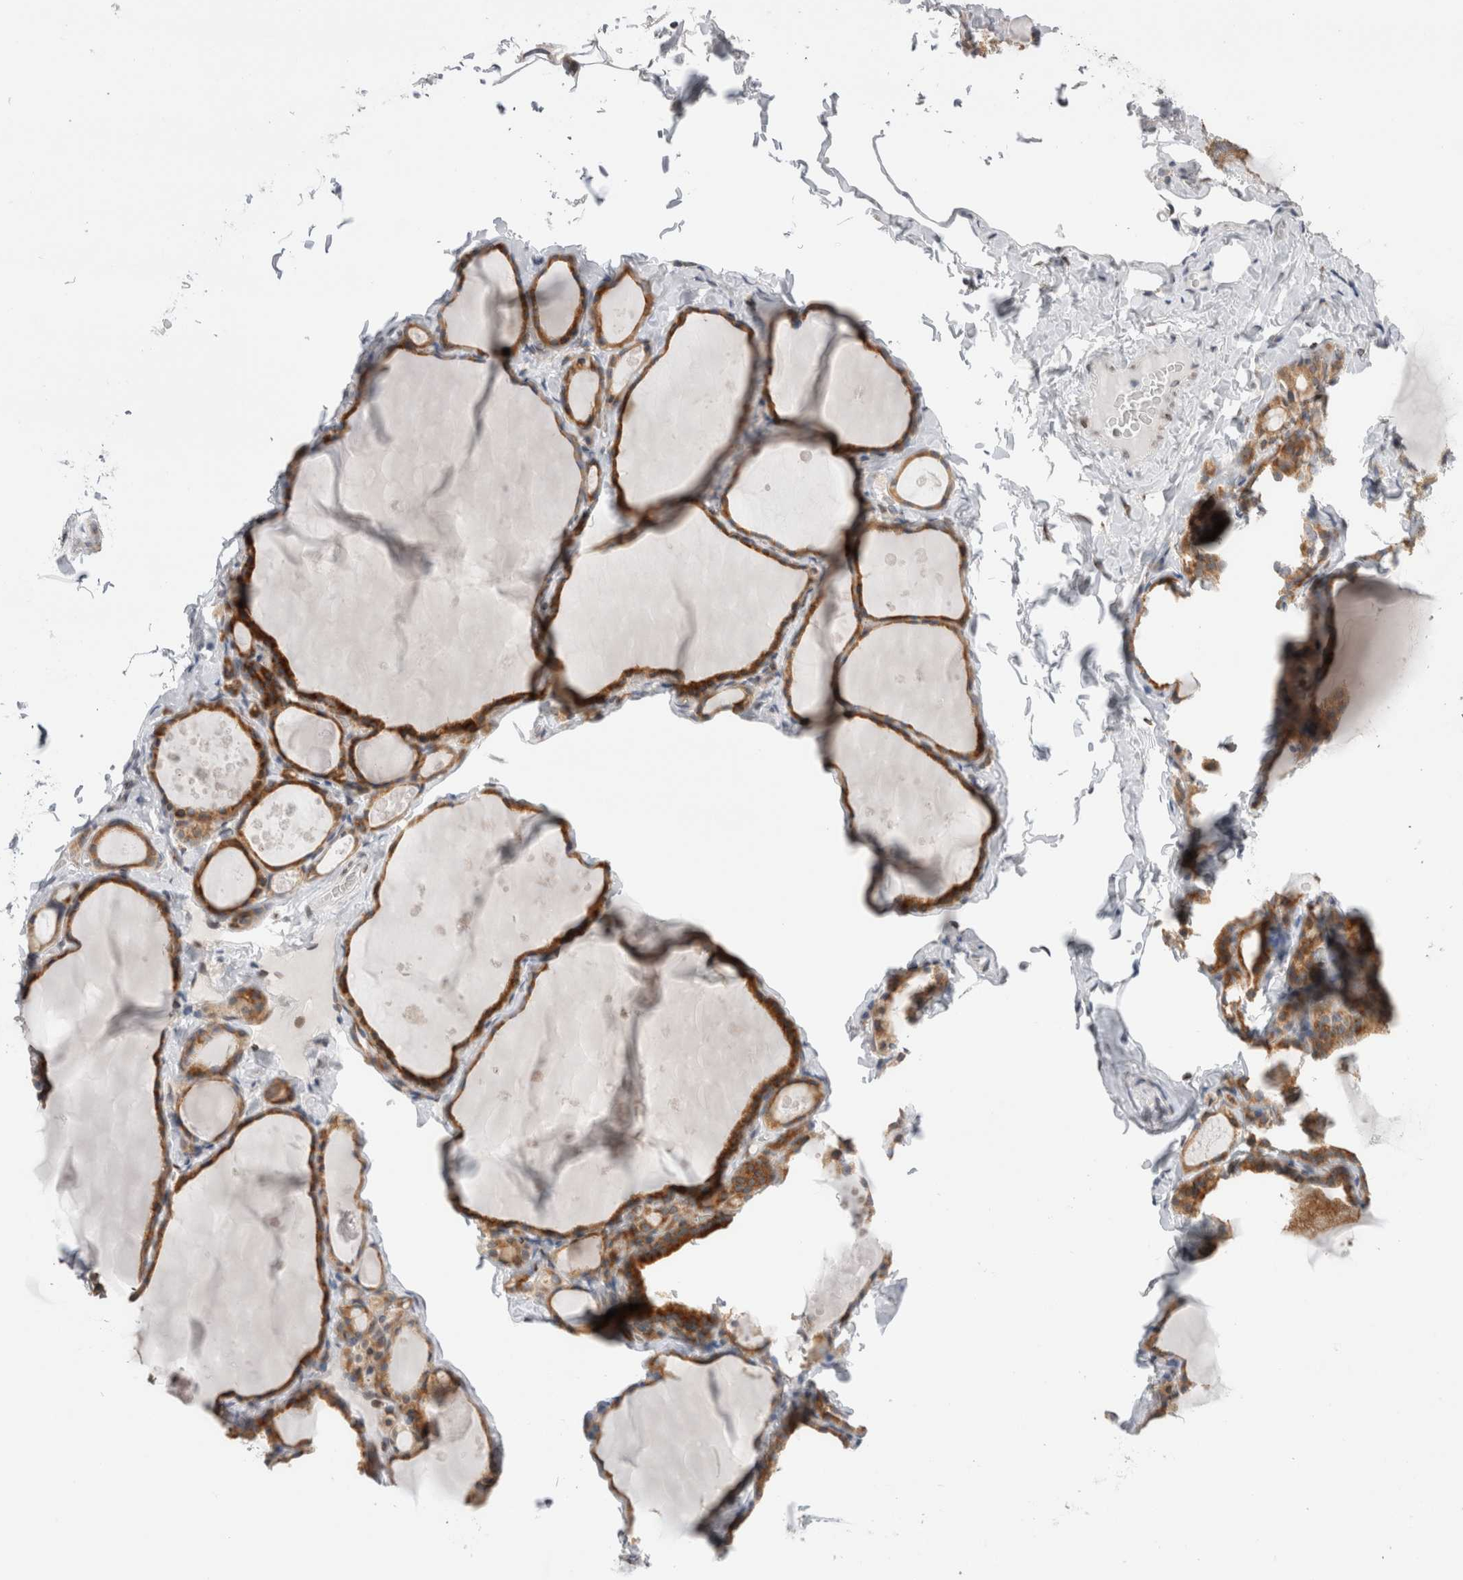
{"staining": {"intensity": "moderate", "quantity": ">75%", "location": "cytoplasmic/membranous"}, "tissue": "thyroid gland", "cell_type": "Glandular cells", "image_type": "normal", "snomed": [{"axis": "morphology", "description": "Normal tissue, NOS"}, {"axis": "topography", "description": "Thyroid gland"}], "caption": "This micrograph exhibits normal thyroid gland stained with immunohistochemistry (IHC) to label a protein in brown. The cytoplasmic/membranous of glandular cells show moderate positivity for the protein. Nuclei are counter-stained blue.", "gene": "VCPIP1", "patient": {"sex": "male", "age": 56}}